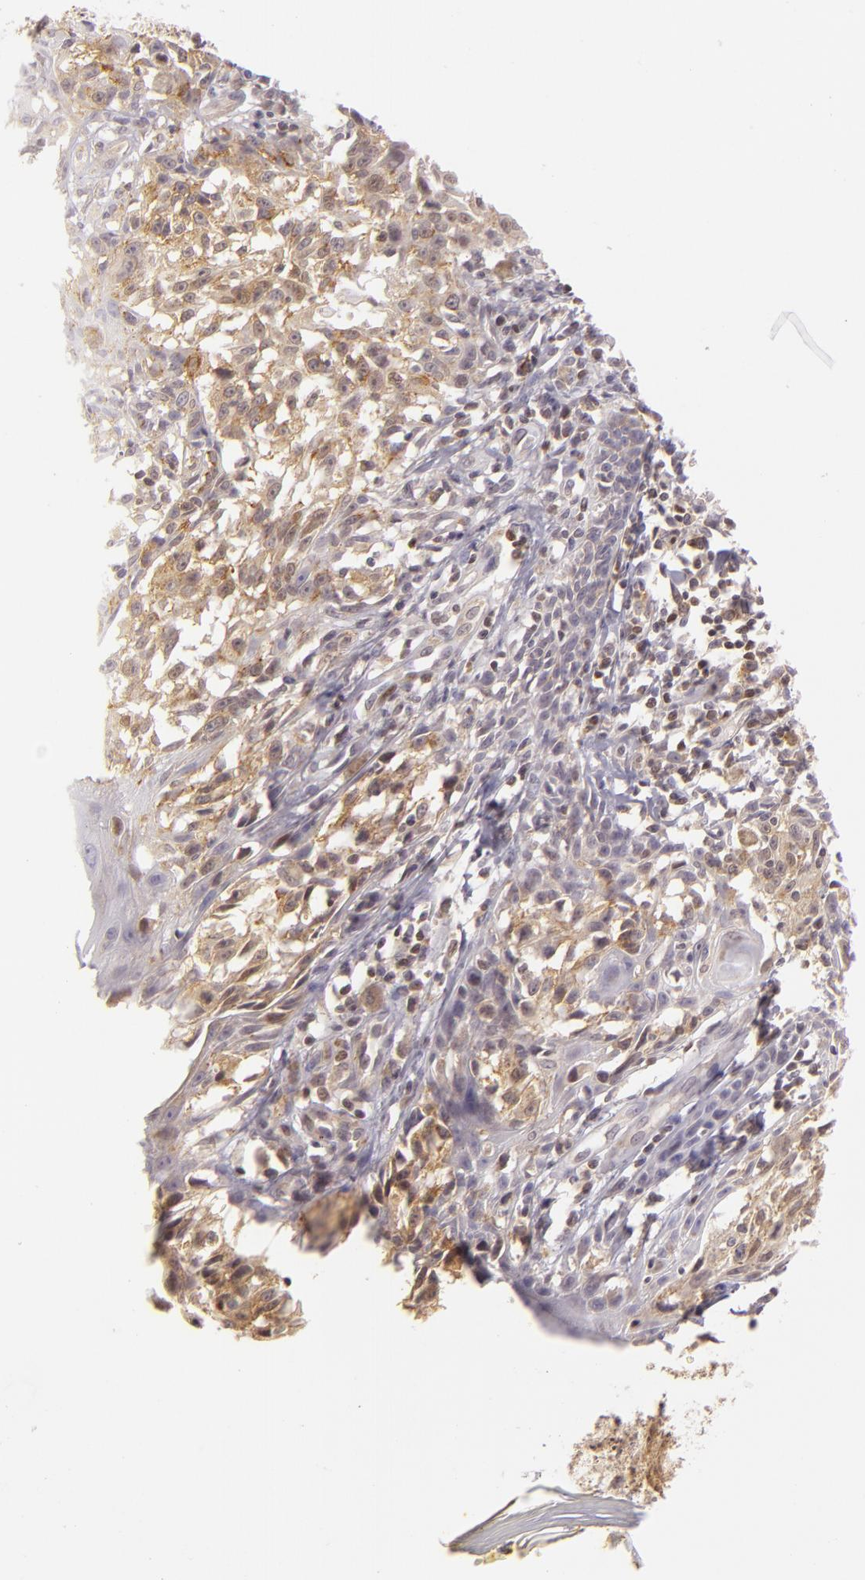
{"staining": {"intensity": "moderate", "quantity": ">75%", "location": "cytoplasmic/membranous,nuclear"}, "tissue": "melanoma", "cell_type": "Tumor cells", "image_type": "cancer", "snomed": [{"axis": "morphology", "description": "Malignant melanoma, NOS"}, {"axis": "topography", "description": "Skin"}], "caption": "Brown immunohistochemical staining in melanoma shows moderate cytoplasmic/membranous and nuclear staining in approximately >75% of tumor cells.", "gene": "IMPDH1", "patient": {"sex": "female", "age": 77}}